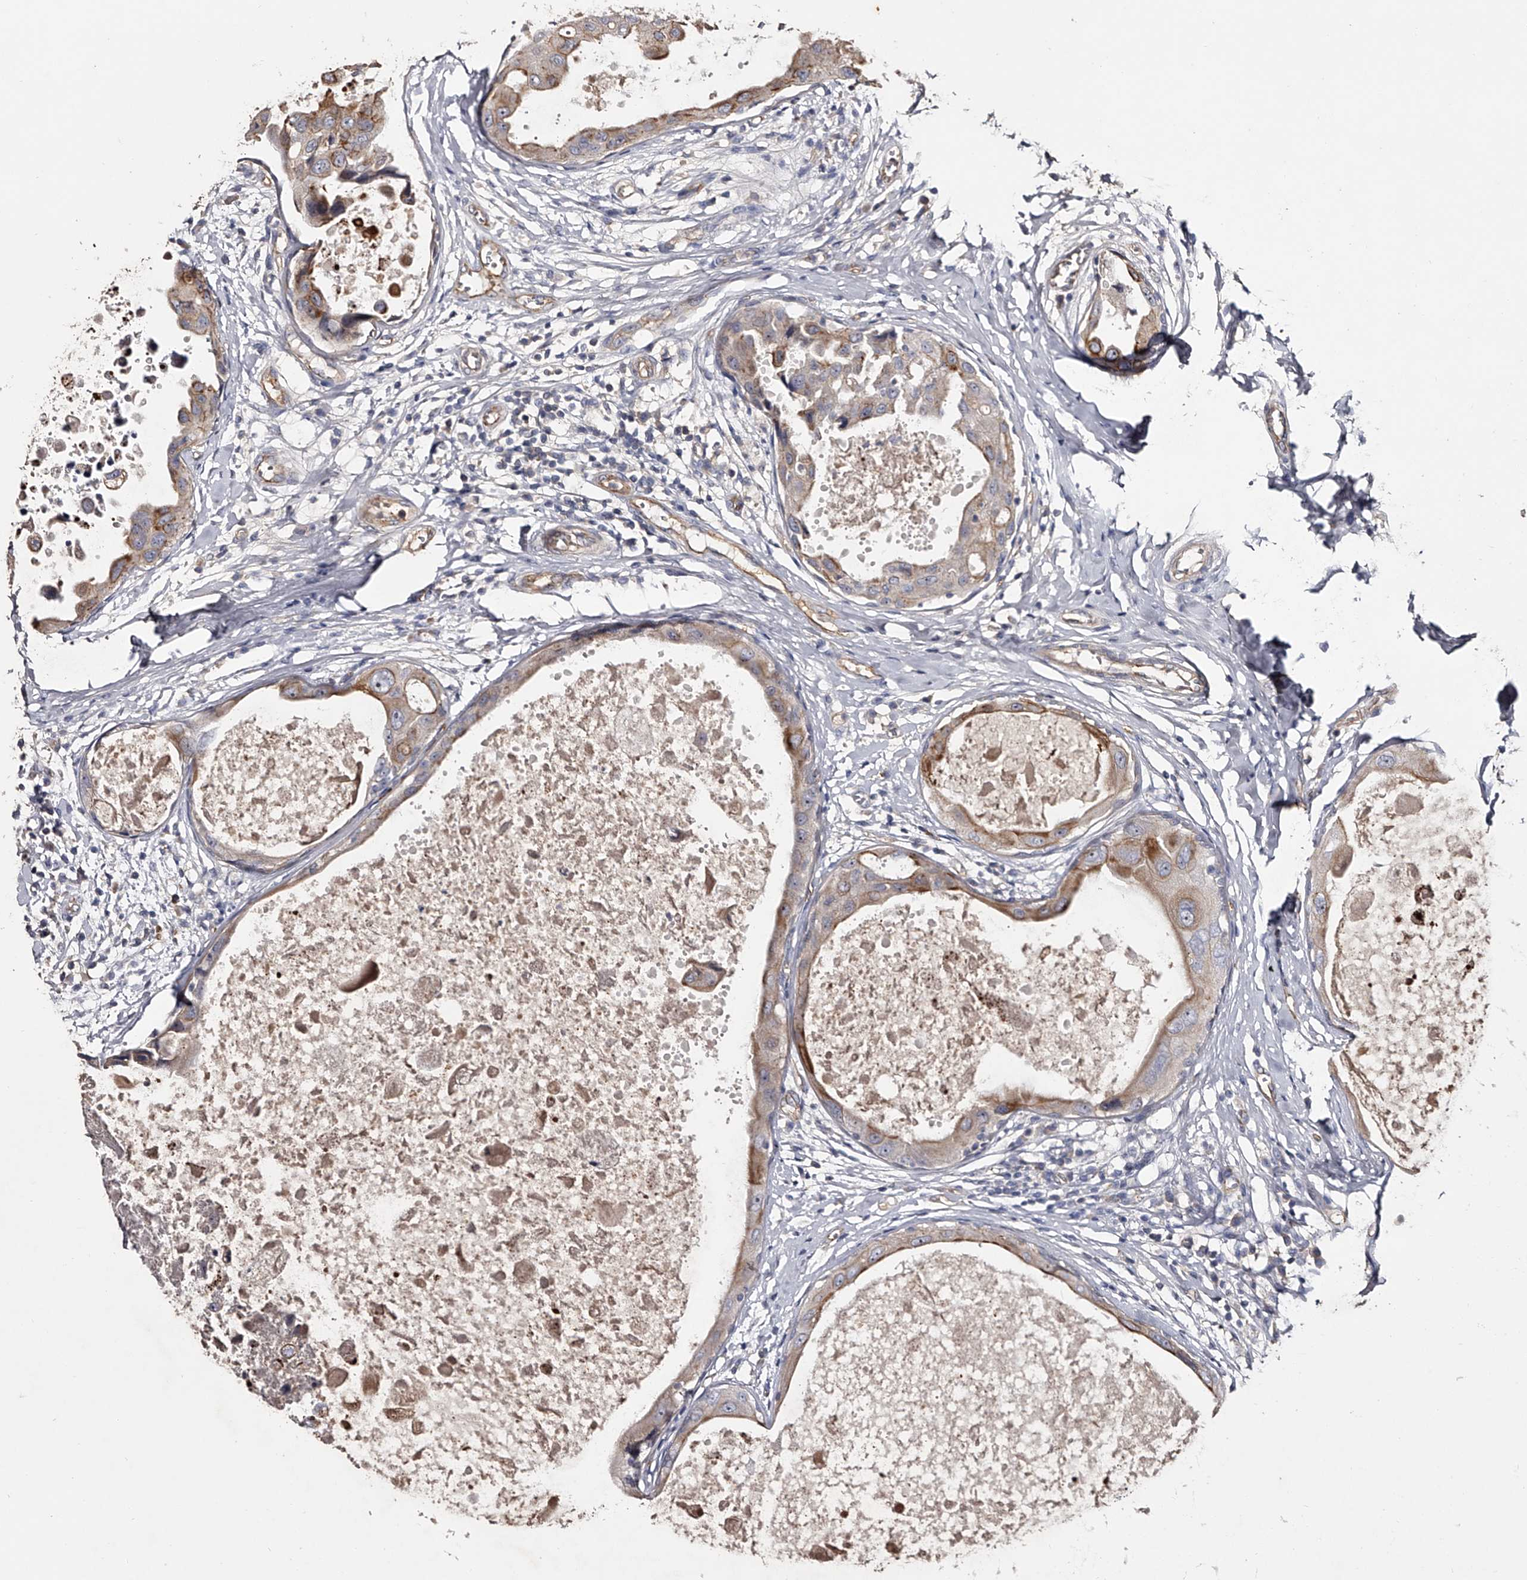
{"staining": {"intensity": "moderate", "quantity": "25%-75%", "location": "cytoplasmic/membranous"}, "tissue": "breast cancer", "cell_type": "Tumor cells", "image_type": "cancer", "snomed": [{"axis": "morphology", "description": "Duct carcinoma"}, {"axis": "topography", "description": "Breast"}], "caption": "Approximately 25%-75% of tumor cells in intraductal carcinoma (breast) demonstrate moderate cytoplasmic/membranous protein staining as visualized by brown immunohistochemical staining.", "gene": "MDN1", "patient": {"sex": "female", "age": 27}}